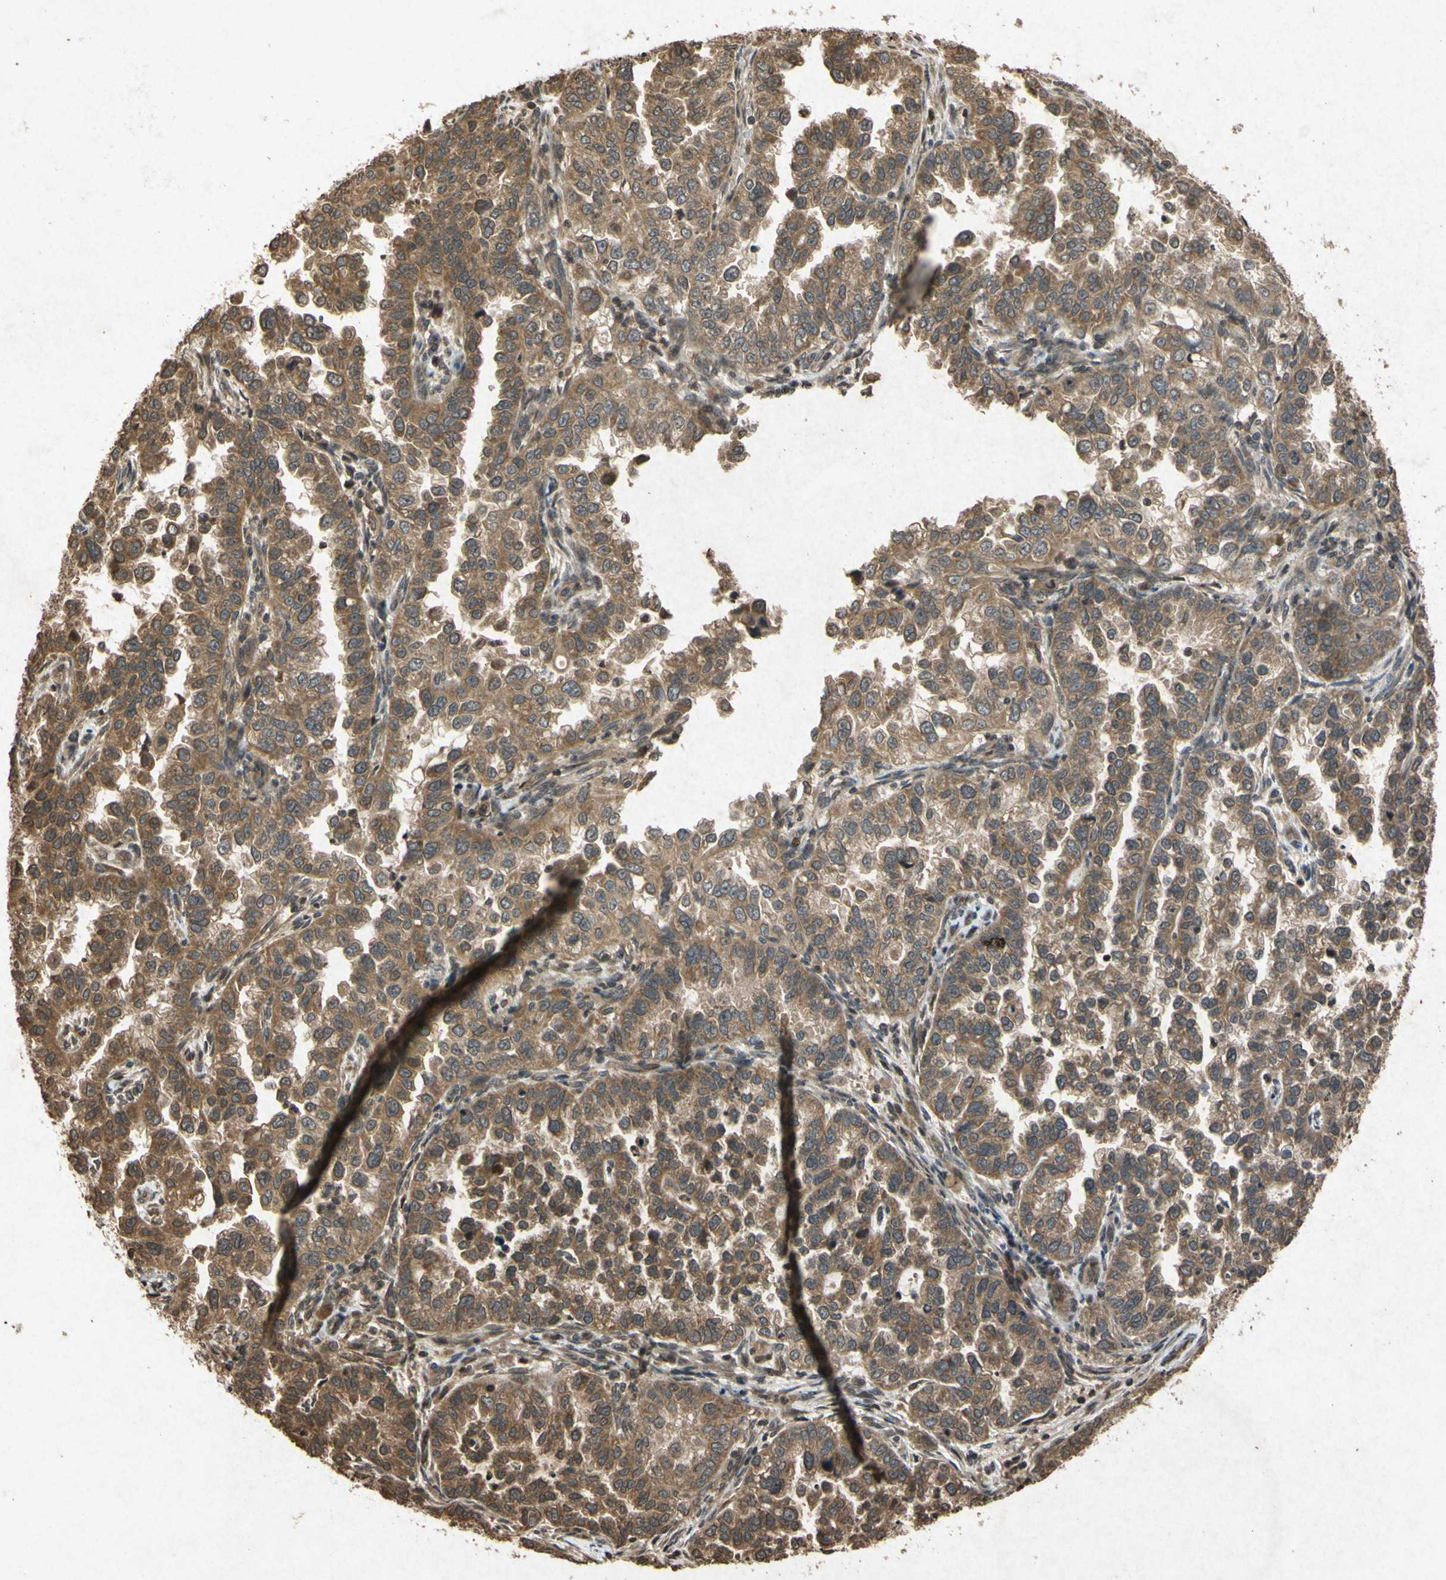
{"staining": {"intensity": "moderate", "quantity": ">75%", "location": "cytoplasmic/membranous"}, "tissue": "endometrial cancer", "cell_type": "Tumor cells", "image_type": "cancer", "snomed": [{"axis": "morphology", "description": "Adenocarcinoma, NOS"}, {"axis": "topography", "description": "Endometrium"}], "caption": "Immunohistochemistry of human endometrial cancer (adenocarcinoma) reveals medium levels of moderate cytoplasmic/membranous staining in approximately >75% of tumor cells. Immunohistochemistry (ihc) stains the protein of interest in brown and the nuclei are stained blue.", "gene": "ATP6V1H", "patient": {"sex": "female", "age": 85}}